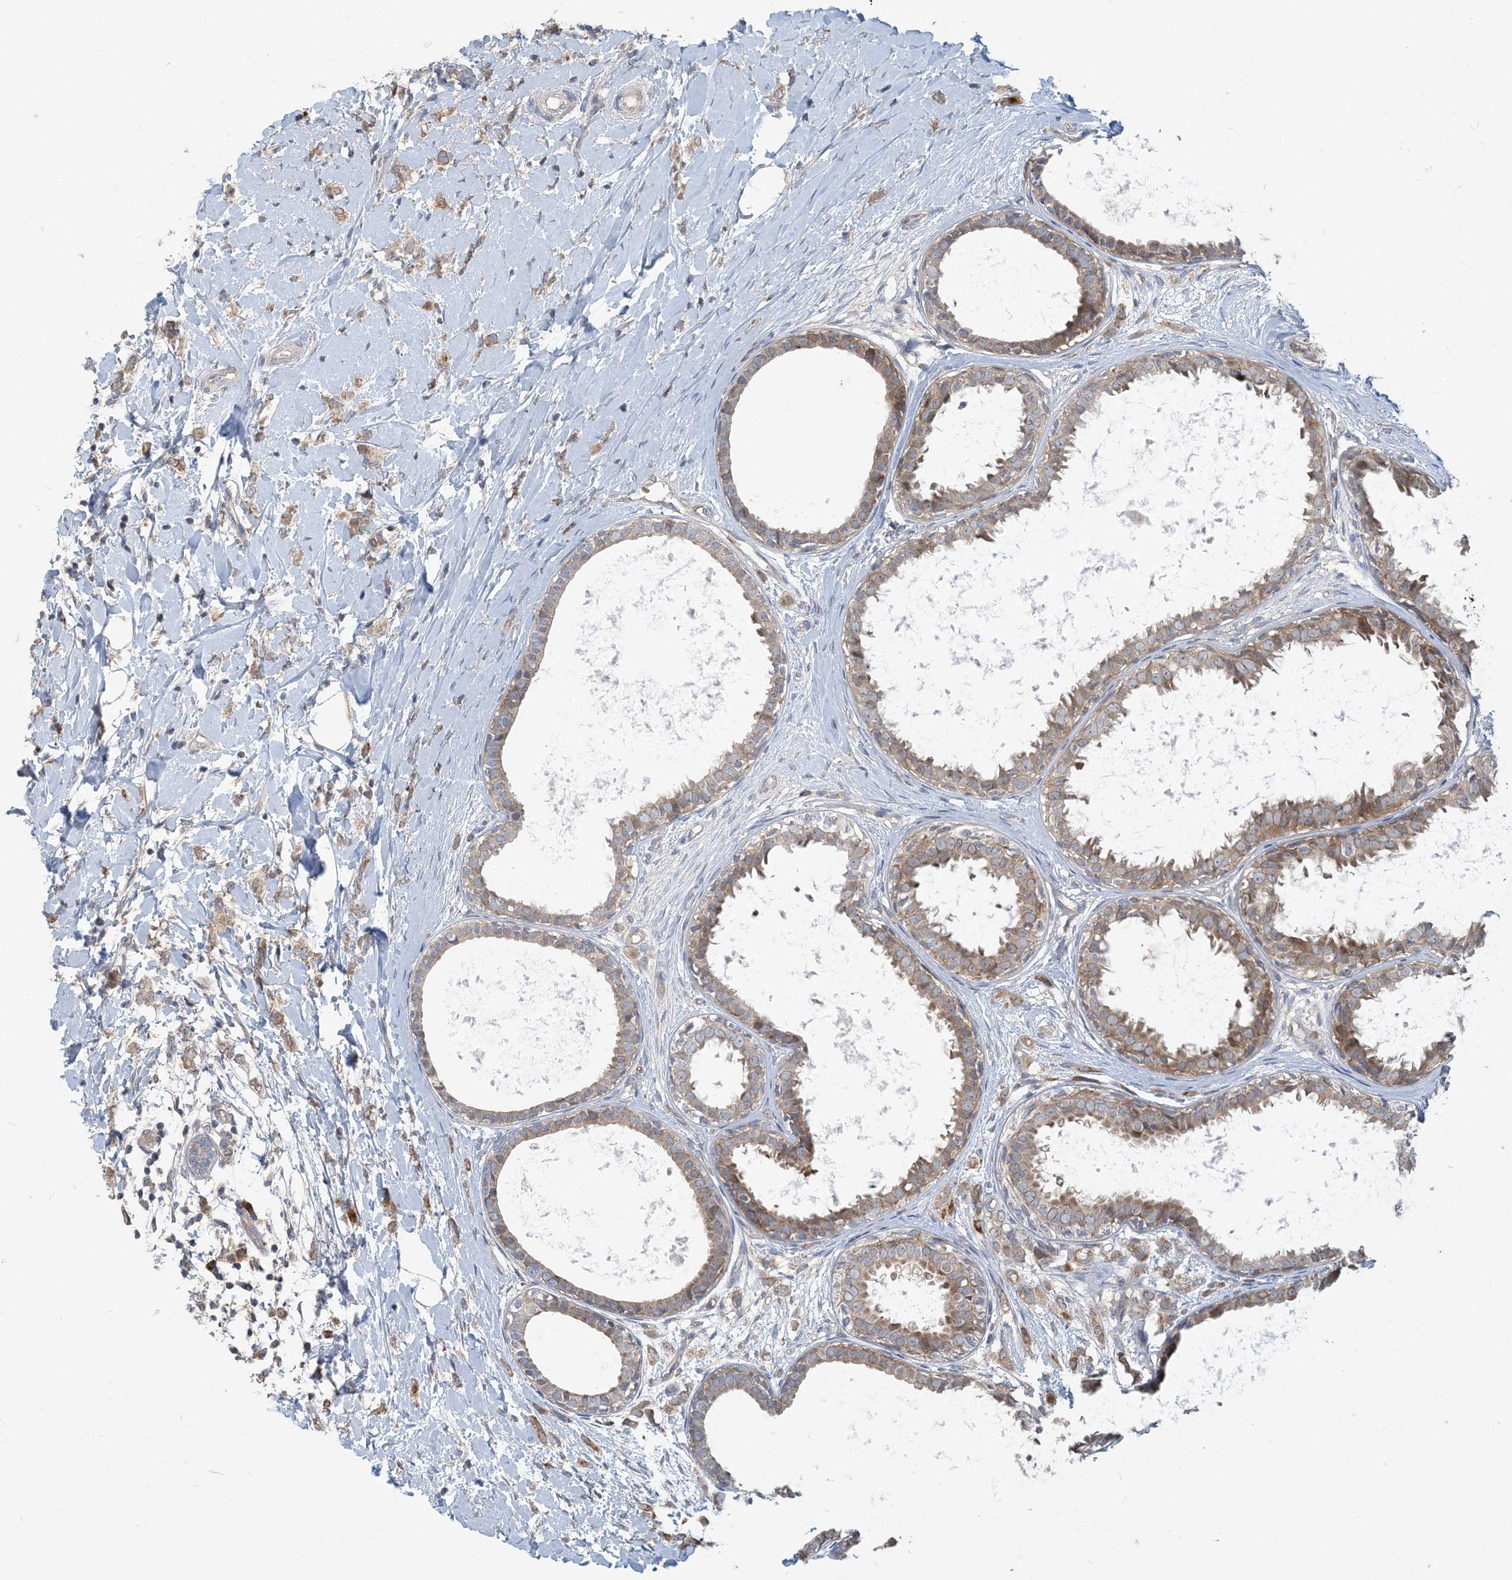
{"staining": {"intensity": "moderate", "quantity": "25%-75%", "location": "cytoplasmic/membranous"}, "tissue": "breast cancer", "cell_type": "Tumor cells", "image_type": "cancer", "snomed": [{"axis": "morphology", "description": "Normal tissue, NOS"}, {"axis": "morphology", "description": "Lobular carcinoma"}, {"axis": "topography", "description": "Breast"}], "caption": "A brown stain highlights moderate cytoplasmic/membranous expression of a protein in breast cancer tumor cells. Nuclei are stained in blue.", "gene": "PUSL1", "patient": {"sex": "female", "age": 47}}